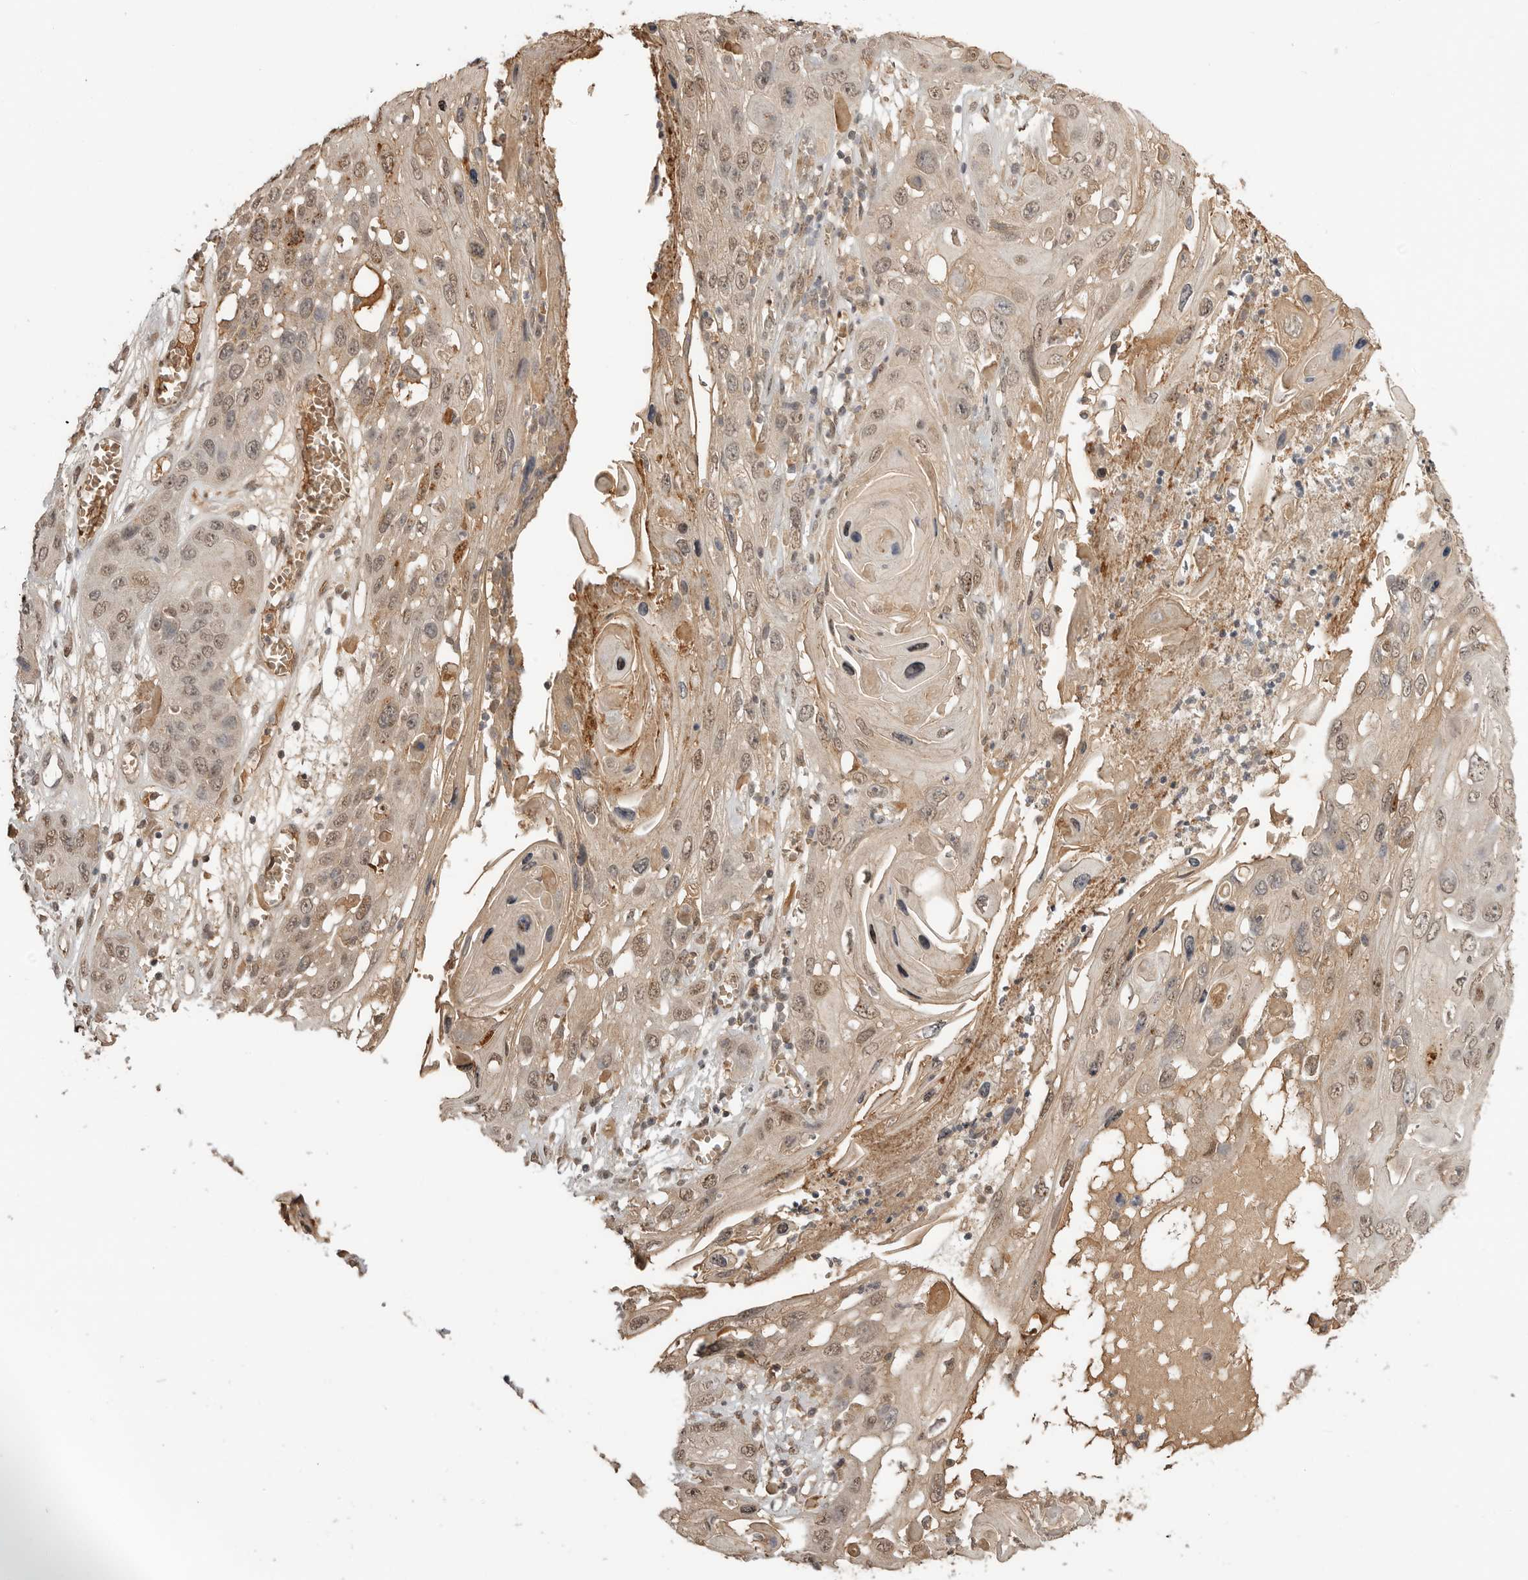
{"staining": {"intensity": "weak", "quantity": ">75%", "location": "nuclear"}, "tissue": "skin cancer", "cell_type": "Tumor cells", "image_type": "cancer", "snomed": [{"axis": "morphology", "description": "Squamous cell carcinoma, NOS"}, {"axis": "topography", "description": "Skin"}], "caption": "Protein expression analysis of human skin cancer (squamous cell carcinoma) reveals weak nuclear staining in approximately >75% of tumor cells.", "gene": "ASPSCR1", "patient": {"sex": "male", "age": 55}}